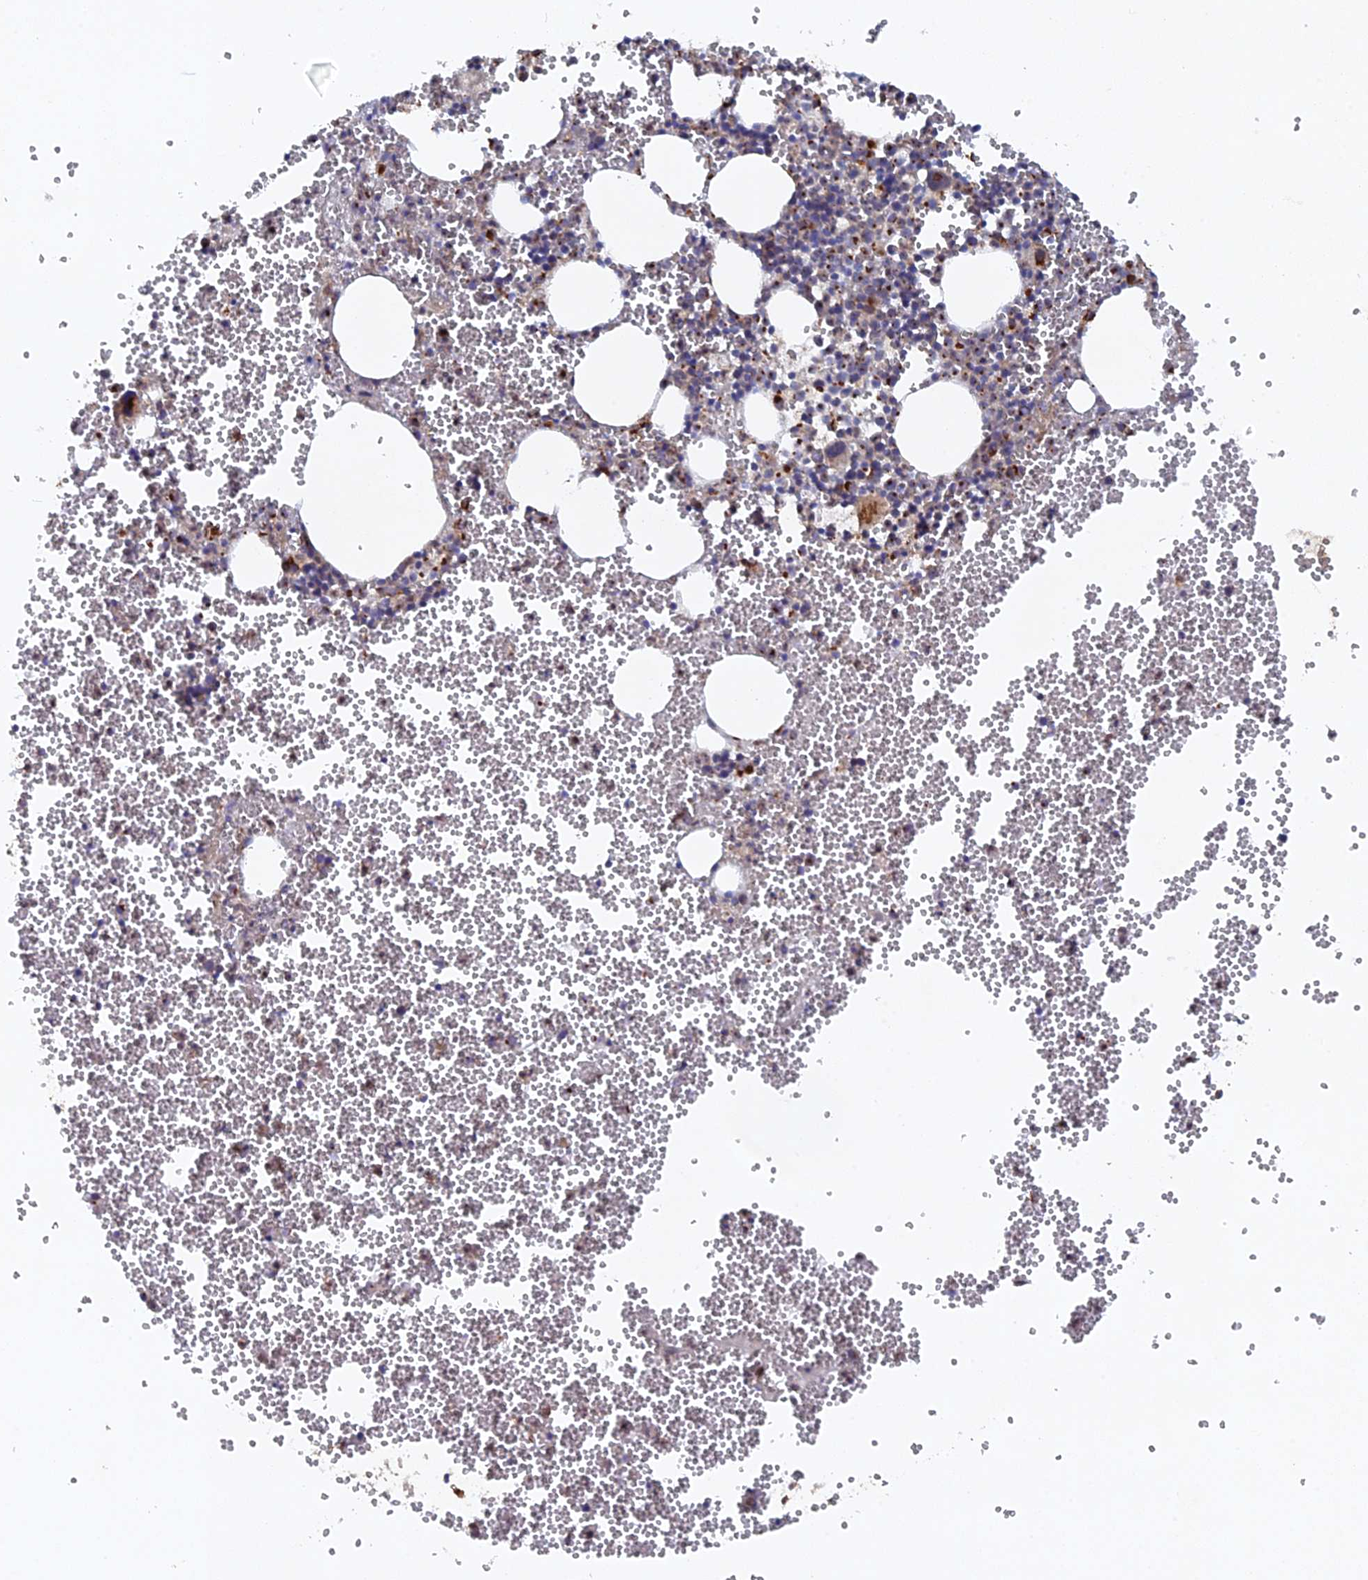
{"staining": {"intensity": "strong", "quantity": "25%-75%", "location": "cytoplasmic/membranous"}, "tissue": "bone marrow", "cell_type": "Hematopoietic cells", "image_type": "normal", "snomed": [{"axis": "morphology", "description": "Normal tissue, NOS"}, {"axis": "topography", "description": "Bone marrow"}], "caption": "DAB immunohistochemical staining of benign bone marrow displays strong cytoplasmic/membranous protein positivity in approximately 25%-75% of hematopoietic cells. (Stains: DAB (3,3'-diaminobenzidine) in brown, nuclei in blue, Microscopy: brightfield microscopy at high magnification).", "gene": "VPS37C", "patient": {"sex": "female", "age": 77}}